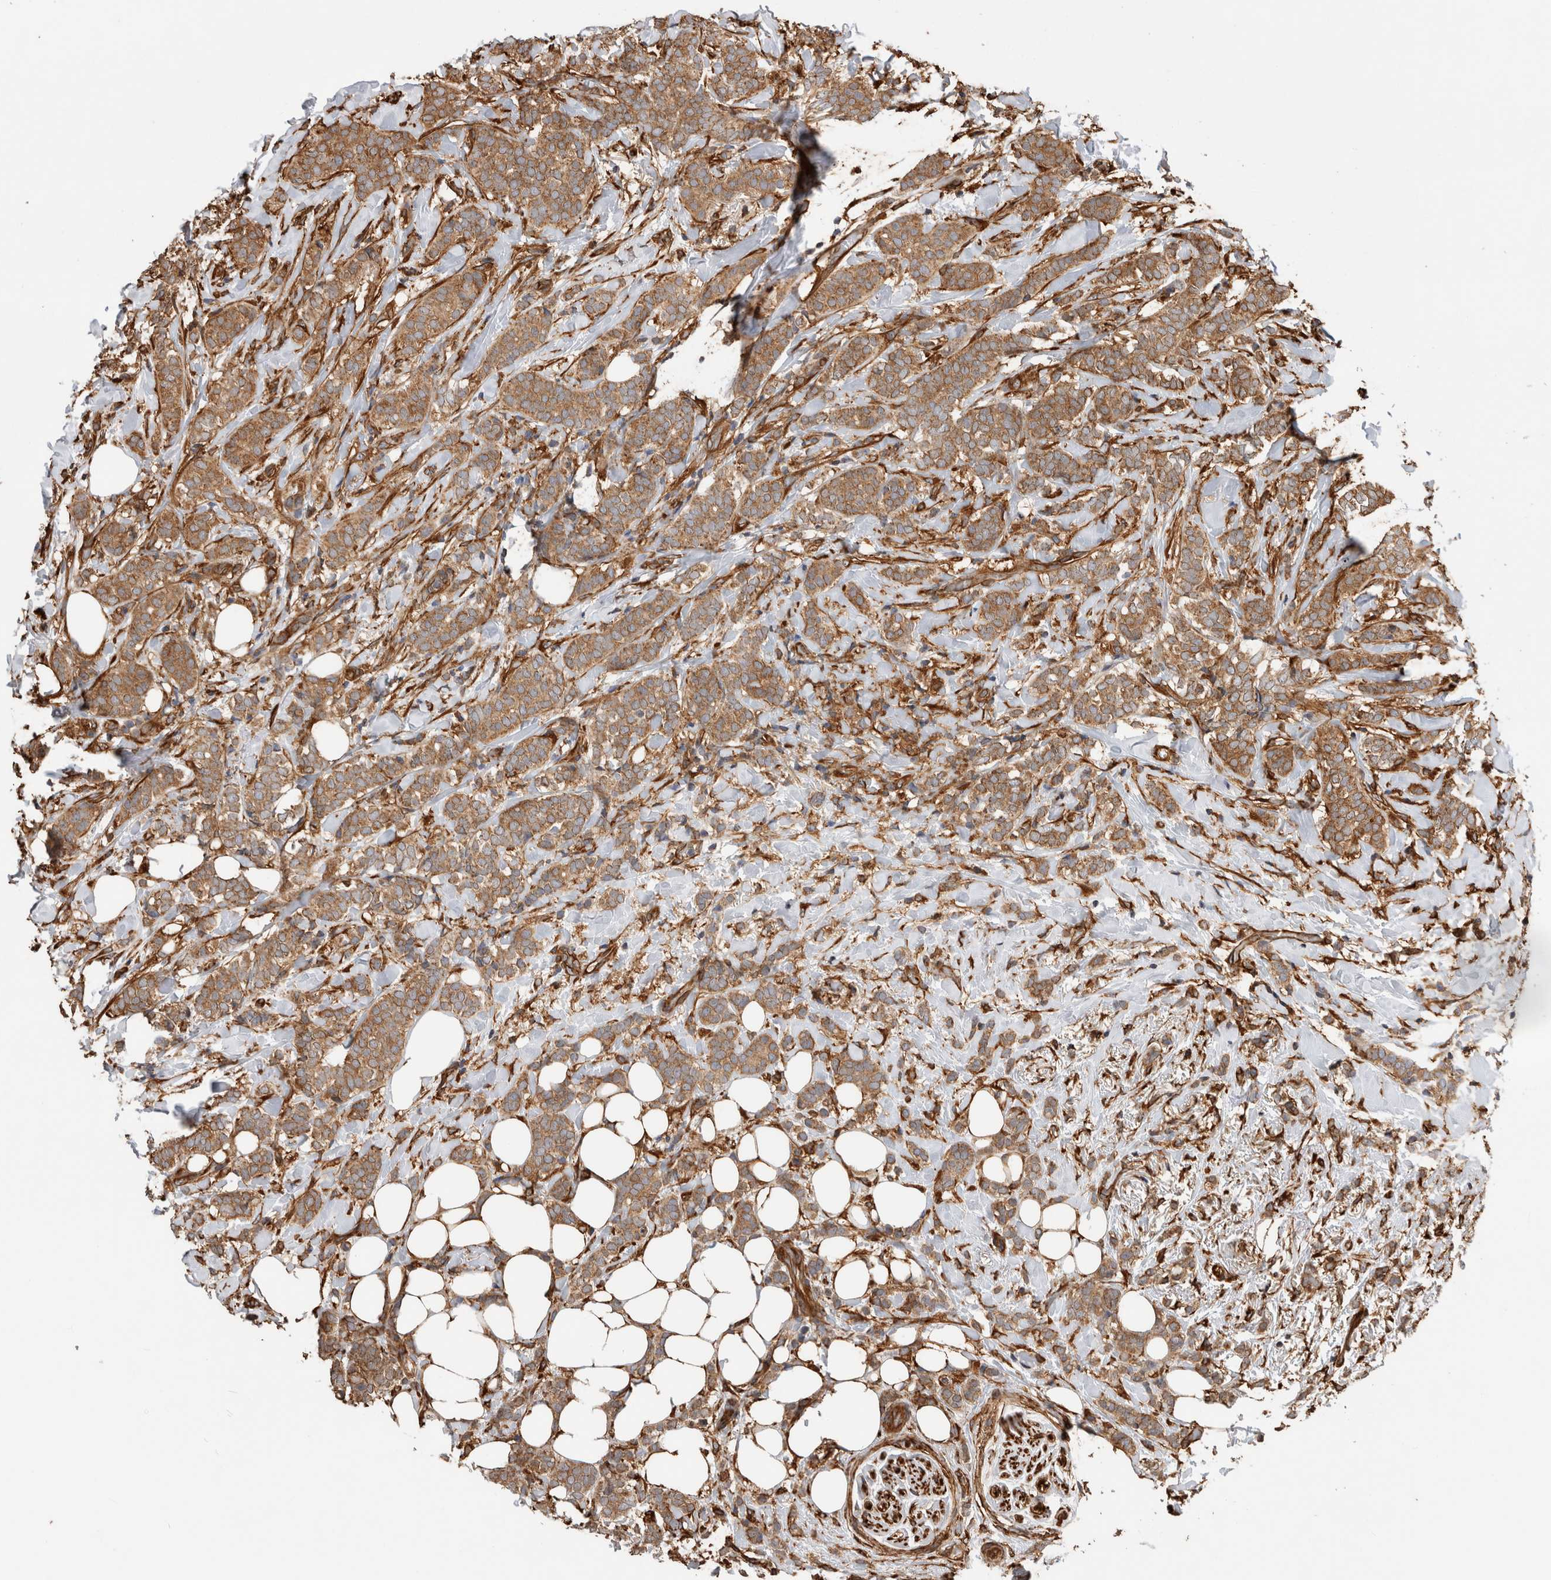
{"staining": {"intensity": "moderate", "quantity": ">75%", "location": "cytoplasmic/membranous"}, "tissue": "breast cancer", "cell_type": "Tumor cells", "image_type": "cancer", "snomed": [{"axis": "morphology", "description": "Lobular carcinoma"}, {"axis": "topography", "description": "Breast"}], "caption": "Moderate cytoplasmic/membranous expression is present in about >75% of tumor cells in breast cancer.", "gene": "ZNF397", "patient": {"sex": "female", "age": 50}}